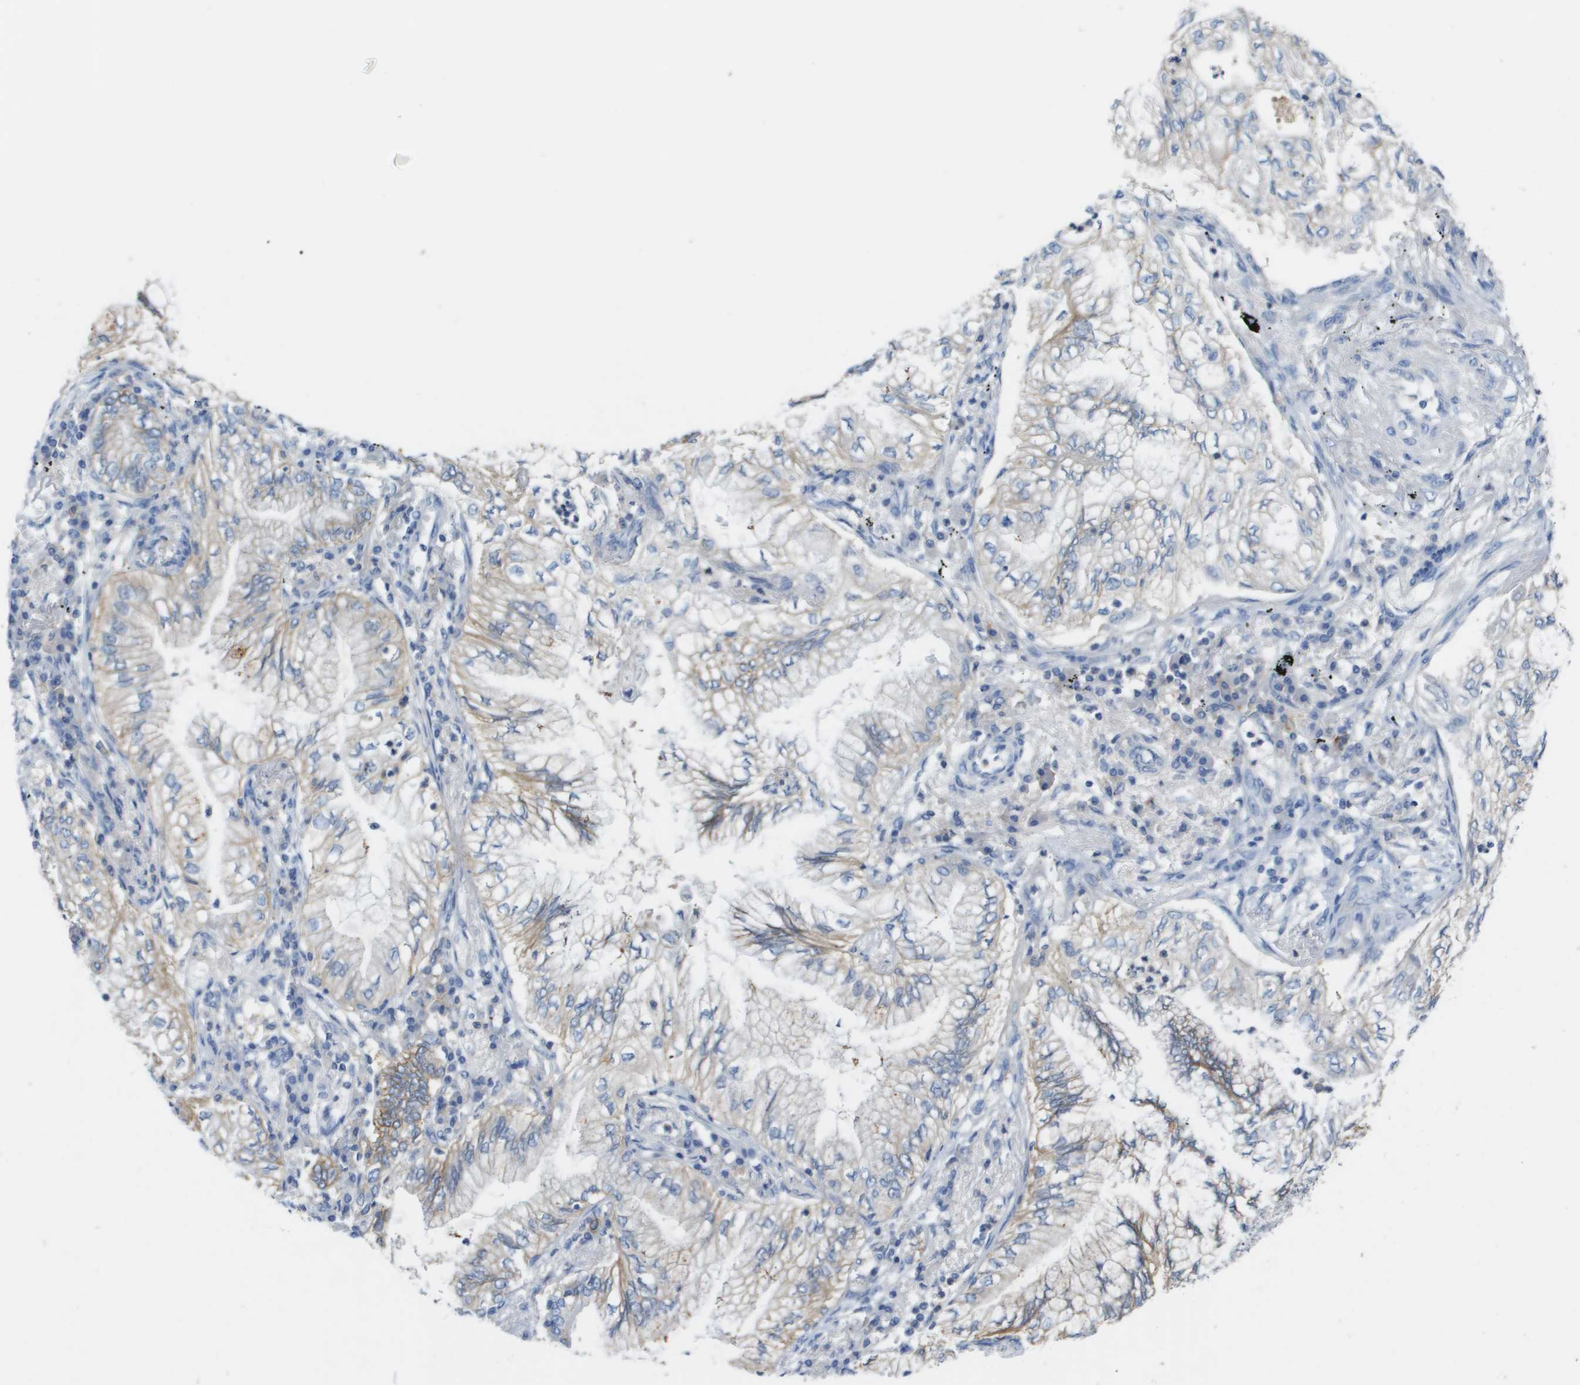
{"staining": {"intensity": "moderate", "quantity": "<25%", "location": "cytoplasmic/membranous"}, "tissue": "lung cancer", "cell_type": "Tumor cells", "image_type": "cancer", "snomed": [{"axis": "morphology", "description": "Normal tissue, NOS"}, {"axis": "morphology", "description": "Adenocarcinoma, NOS"}, {"axis": "topography", "description": "Bronchus"}, {"axis": "topography", "description": "Lung"}], "caption": "This micrograph shows lung adenocarcinoma stained with immunohistochemistry to label a protein in brown. The cytoplasmic/membranous of tumor cells show moderate positivity for the protein. Nuclei are counter-stained blue.", "gene": "CD46", "patient": {"sex": "female", "age": 70}}